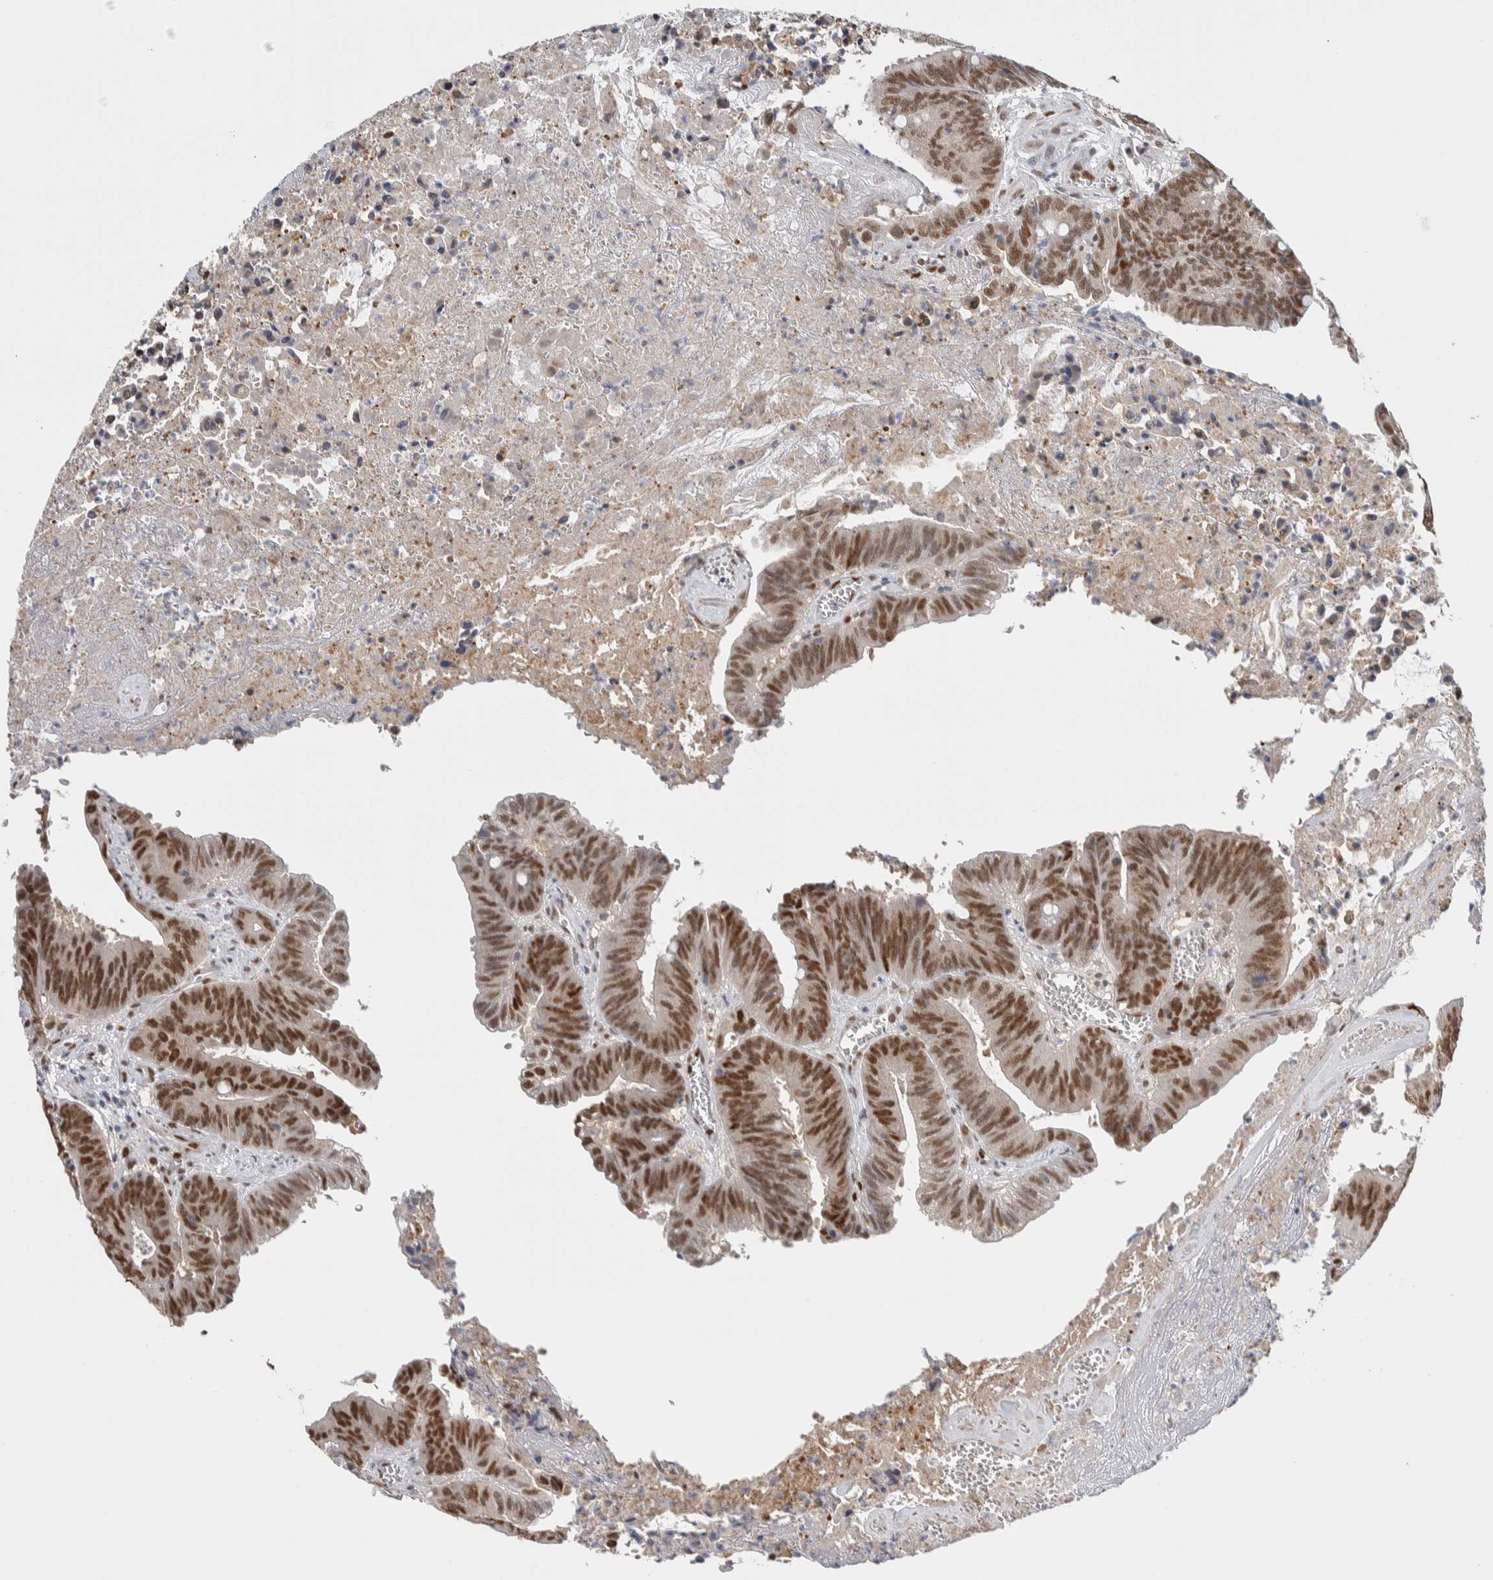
{"staining": {"intensity": "moderate", "quantity": ">75%", "location": "nuclear"}, "tissue": "colorectal cancer", "cell_type": "Tumor cells", "image_type": "cancer", "snomed": [{"axis": "morphology", "description": "Adenocarcinoma, NOS"}, {"axis": "topography", "description": "Colon"}], "caption": "Immunohistochemistry (IHC) micrograph of colorectal cancer (adenocarcinoma) stained for a protein (brown), which demonstrates medium levels of moderate nuclear positivity in about >75% of tumor cells.", "gene": "PRMT1", "patient": {"sex": "male", "age": 45}}